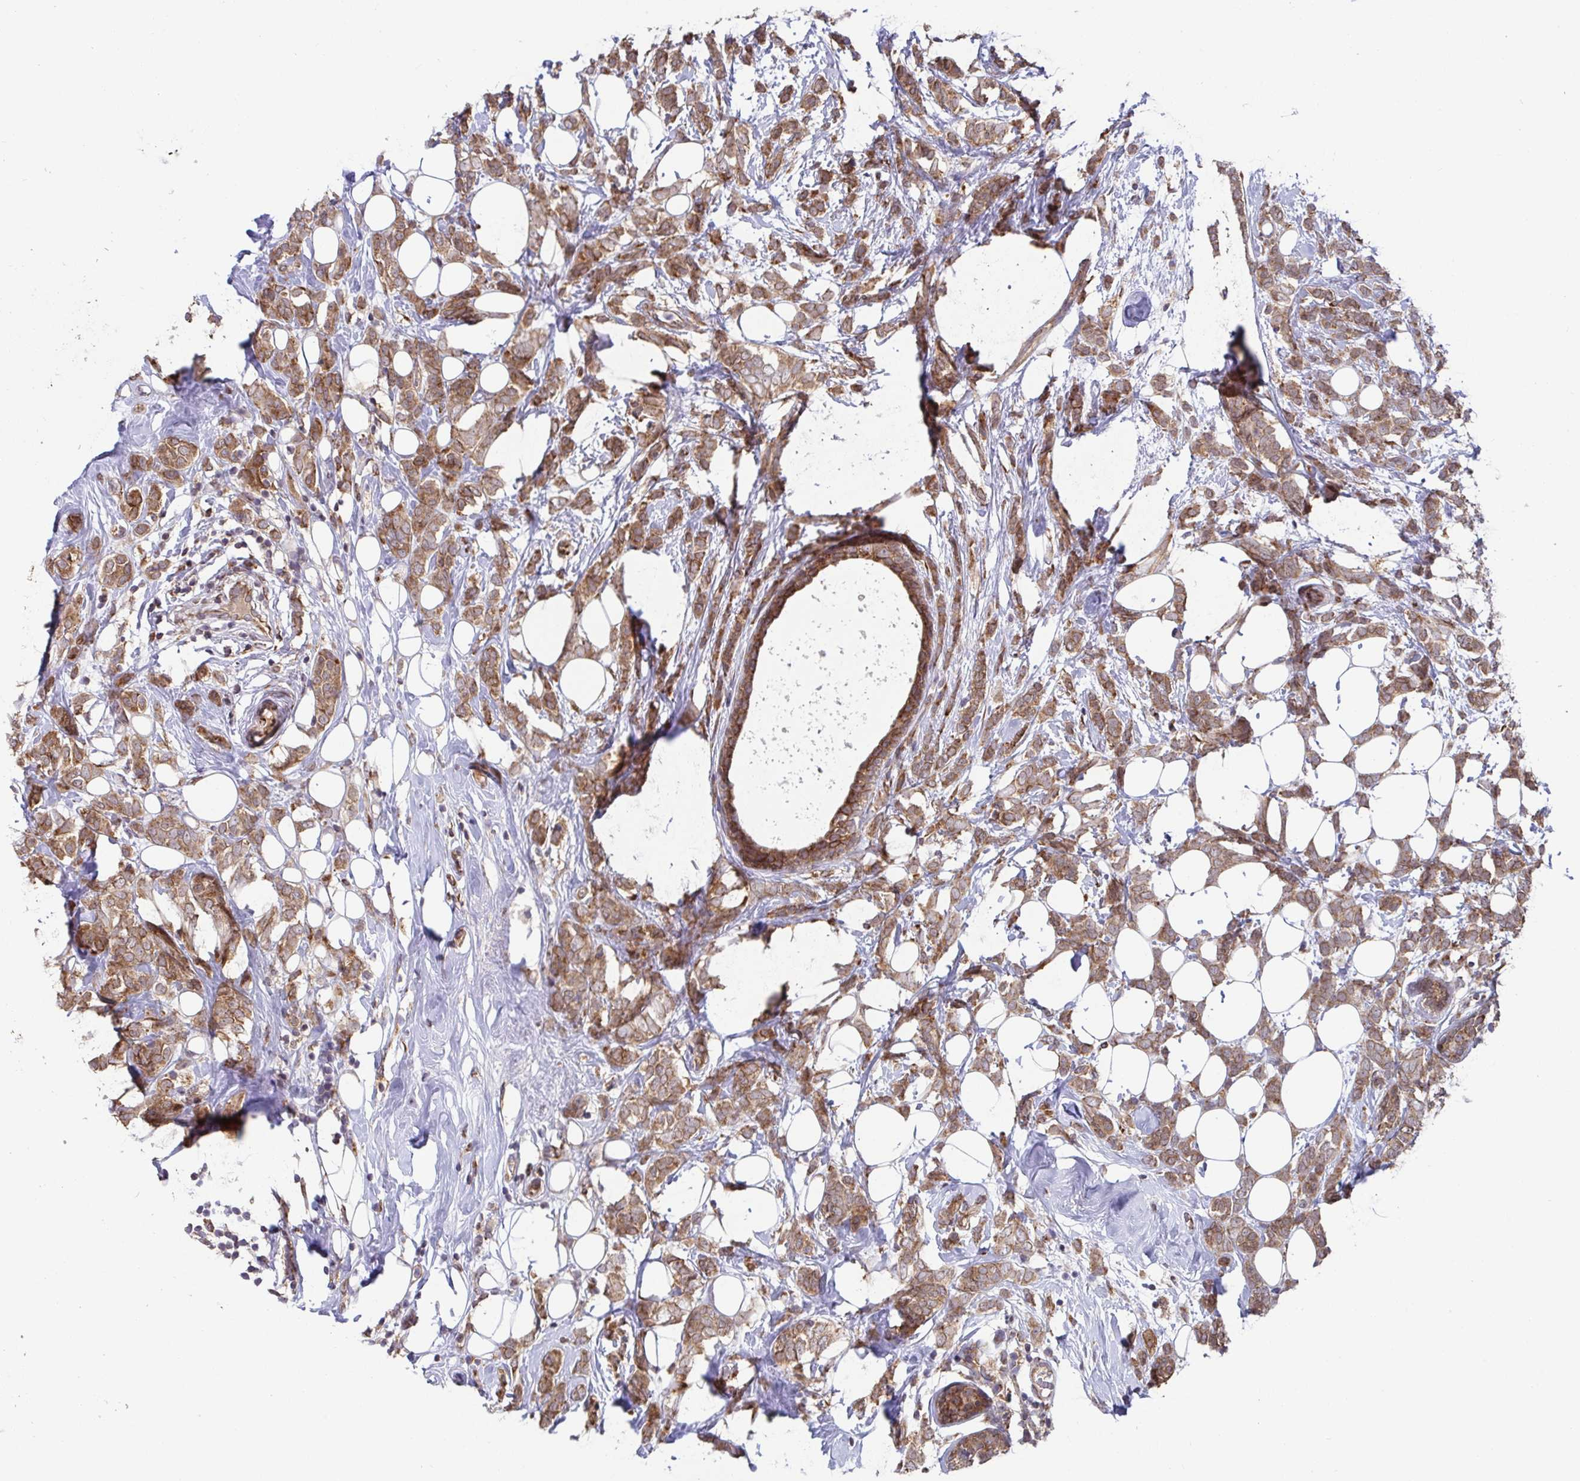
{"staining": {"intensity": "moderate", "quantity": ">75%", "location": "cytoplasmic/membranous"}, "tissue": "breast cancer", "cell_type": "Tumor cells", "image_type": "cancer", "snomed": [{"axis": "morphology", "description": "Lobular carcinoma"}, {"axis": "topography", "description": "Breast"}], "caption": "Protein staining of lobular carcinoma (breast) tissue reveals moderate cytoplasmic/membranous positivity in about >75% of tumor cells. (Brightfield microscopy of DAB IHC at high magnification).", "gene": "ATP5MJ", "patient": {"sex": "female", "age": 49}}